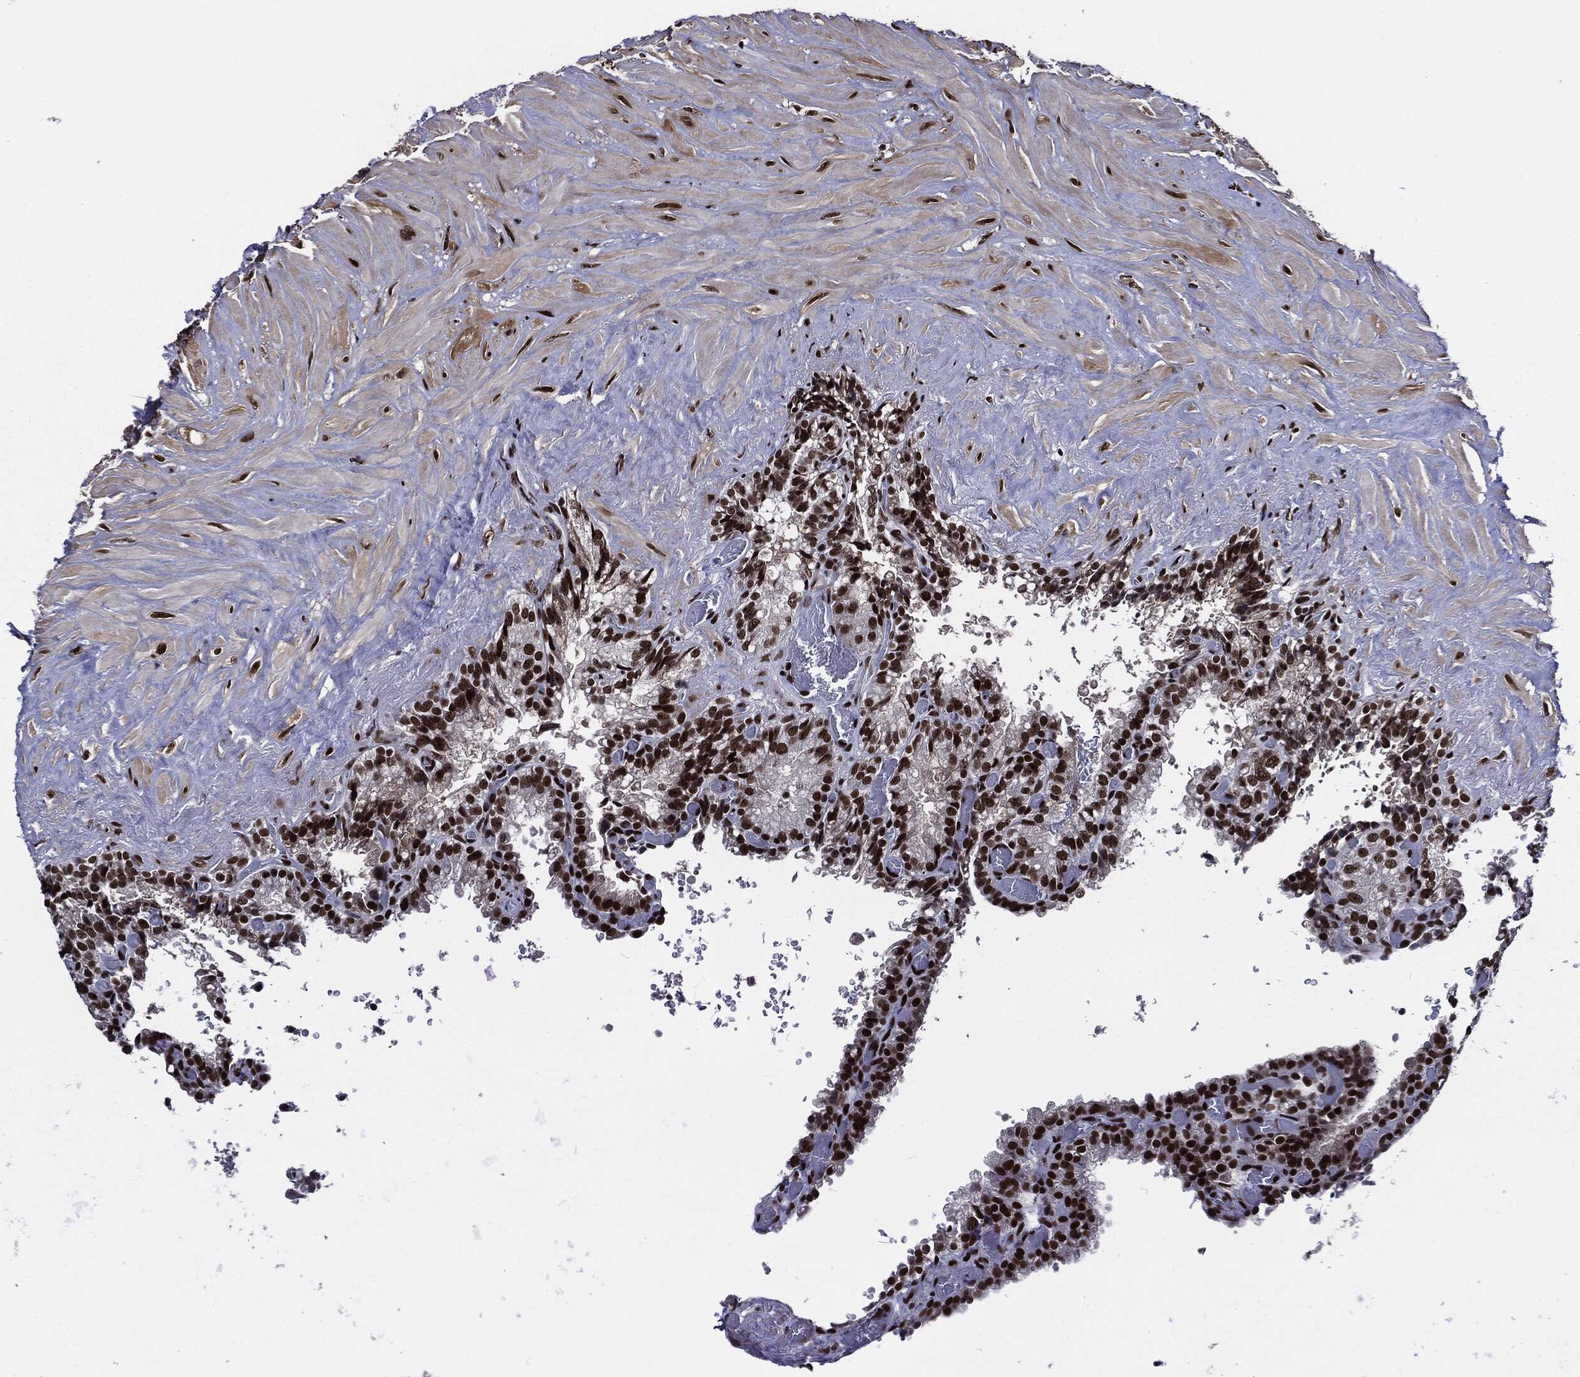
{"staining": {"intensity": "strong", "quantity": ">75%", "location": "nuclear"}, "tissue": "seminal vesicle", "cell_type": "Glandular cells", "image_type": "normal", "snomed": [{"axis": "morphology", "description": "Normal tissue, NOS"}, {"axis": "topography", "description": "Seminal veicle"}], "caption": "Immunohistochemistry (IHC) staining of benign seminal vesicle, which shows high levels of strong nuclear staining in about >75% of glandular cells indicating strong nuclear protein expression. The staining was performed using DAB (brown) for protein detection and nuclei were counterstained in hematoxylin (blue).", "gene": "ZFP91", "patient": {"sex": "male", "age": 67}}